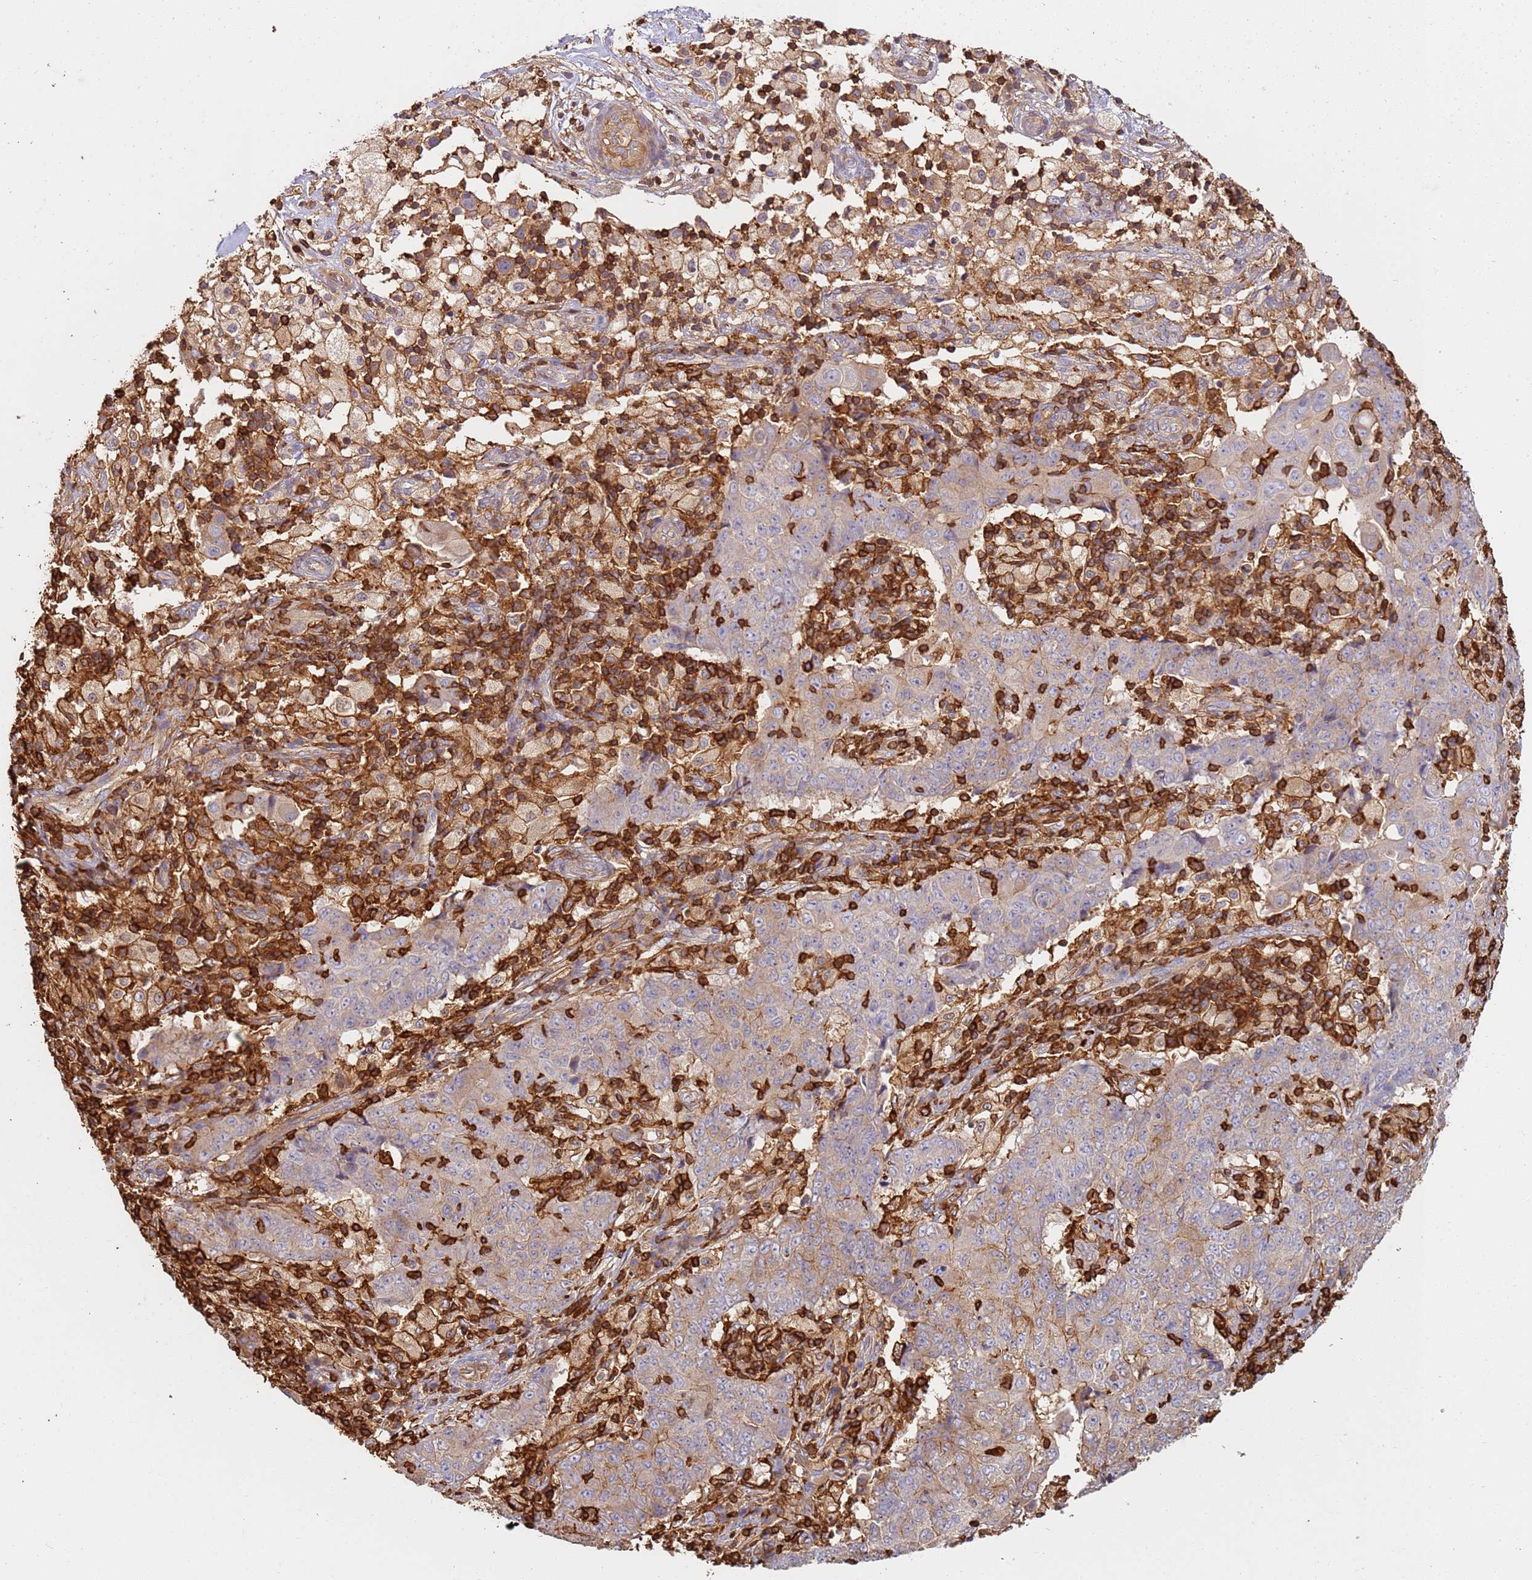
{"staining": {"intensity": "weak", "quantity": "25%-75%", "location": "cytoplasmic/membranous"}, "tissue": "ovarian cancer", "cell_type": "Tumor cells", "image_type": "cancer", "snomed": [{"axis": "morphology", "description": "Carcinoma, endometroid"}, {"axis": "topography", "description": "Ovary"}], "caption": "Immunohistochemical staining of endometroid carcinoma (ovarian) shows low levels of weak cytoplasmic/membranous protein expression in about 25%-75% of tumor cells.", "gene": "OR6P1", "patient": {"sex": "female", "age": 42}}